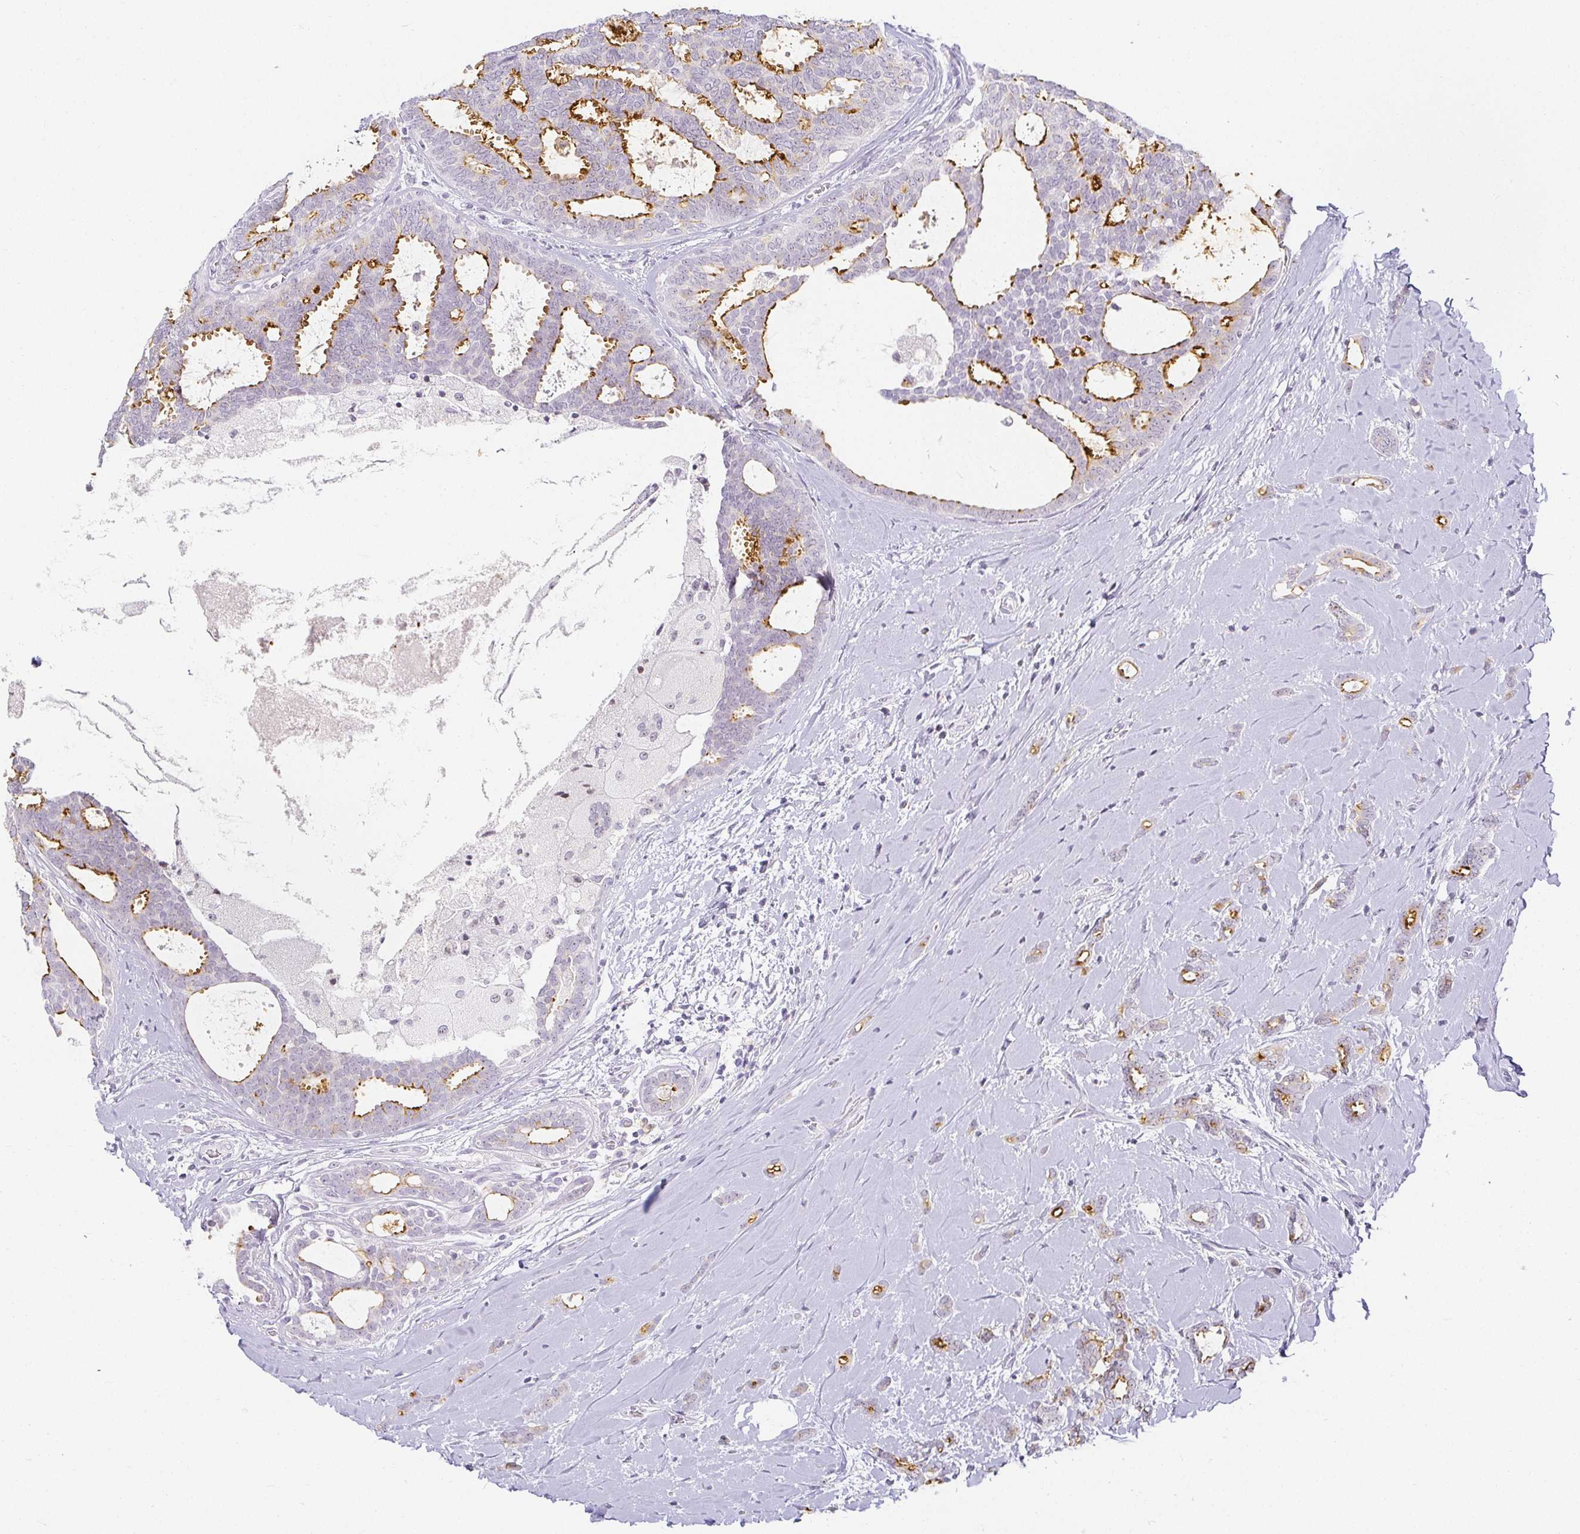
{"staining": {"intensity": "moderate", "quantity": "<25%", "location": "cytoplasmic/membranous"}, "tissue": "breast cancer", "cell_type": "Tumor cells", "image_type": "cancer", "snomed": [{"axis": "morphology", "description": "Intraductal carcinoma, in situ"}, {"axis": "morphology", "description": "Duct carcinoma"}, {"axis": "morphology", "description": "Lobular carcinoma, in situ"}, {"axis": "topography", "description": "Breast"}], "caption": "DAB (3,3'-diaminobenzidine) immunohistochemical staining of breast intraductal carcinoma,  in situ demonstrates moderate cytoplasmic/membranous protein positivity in about <25% of tumor cells.", "gene": "ACAN", "patient": {"sex": "female", "age": 44}}